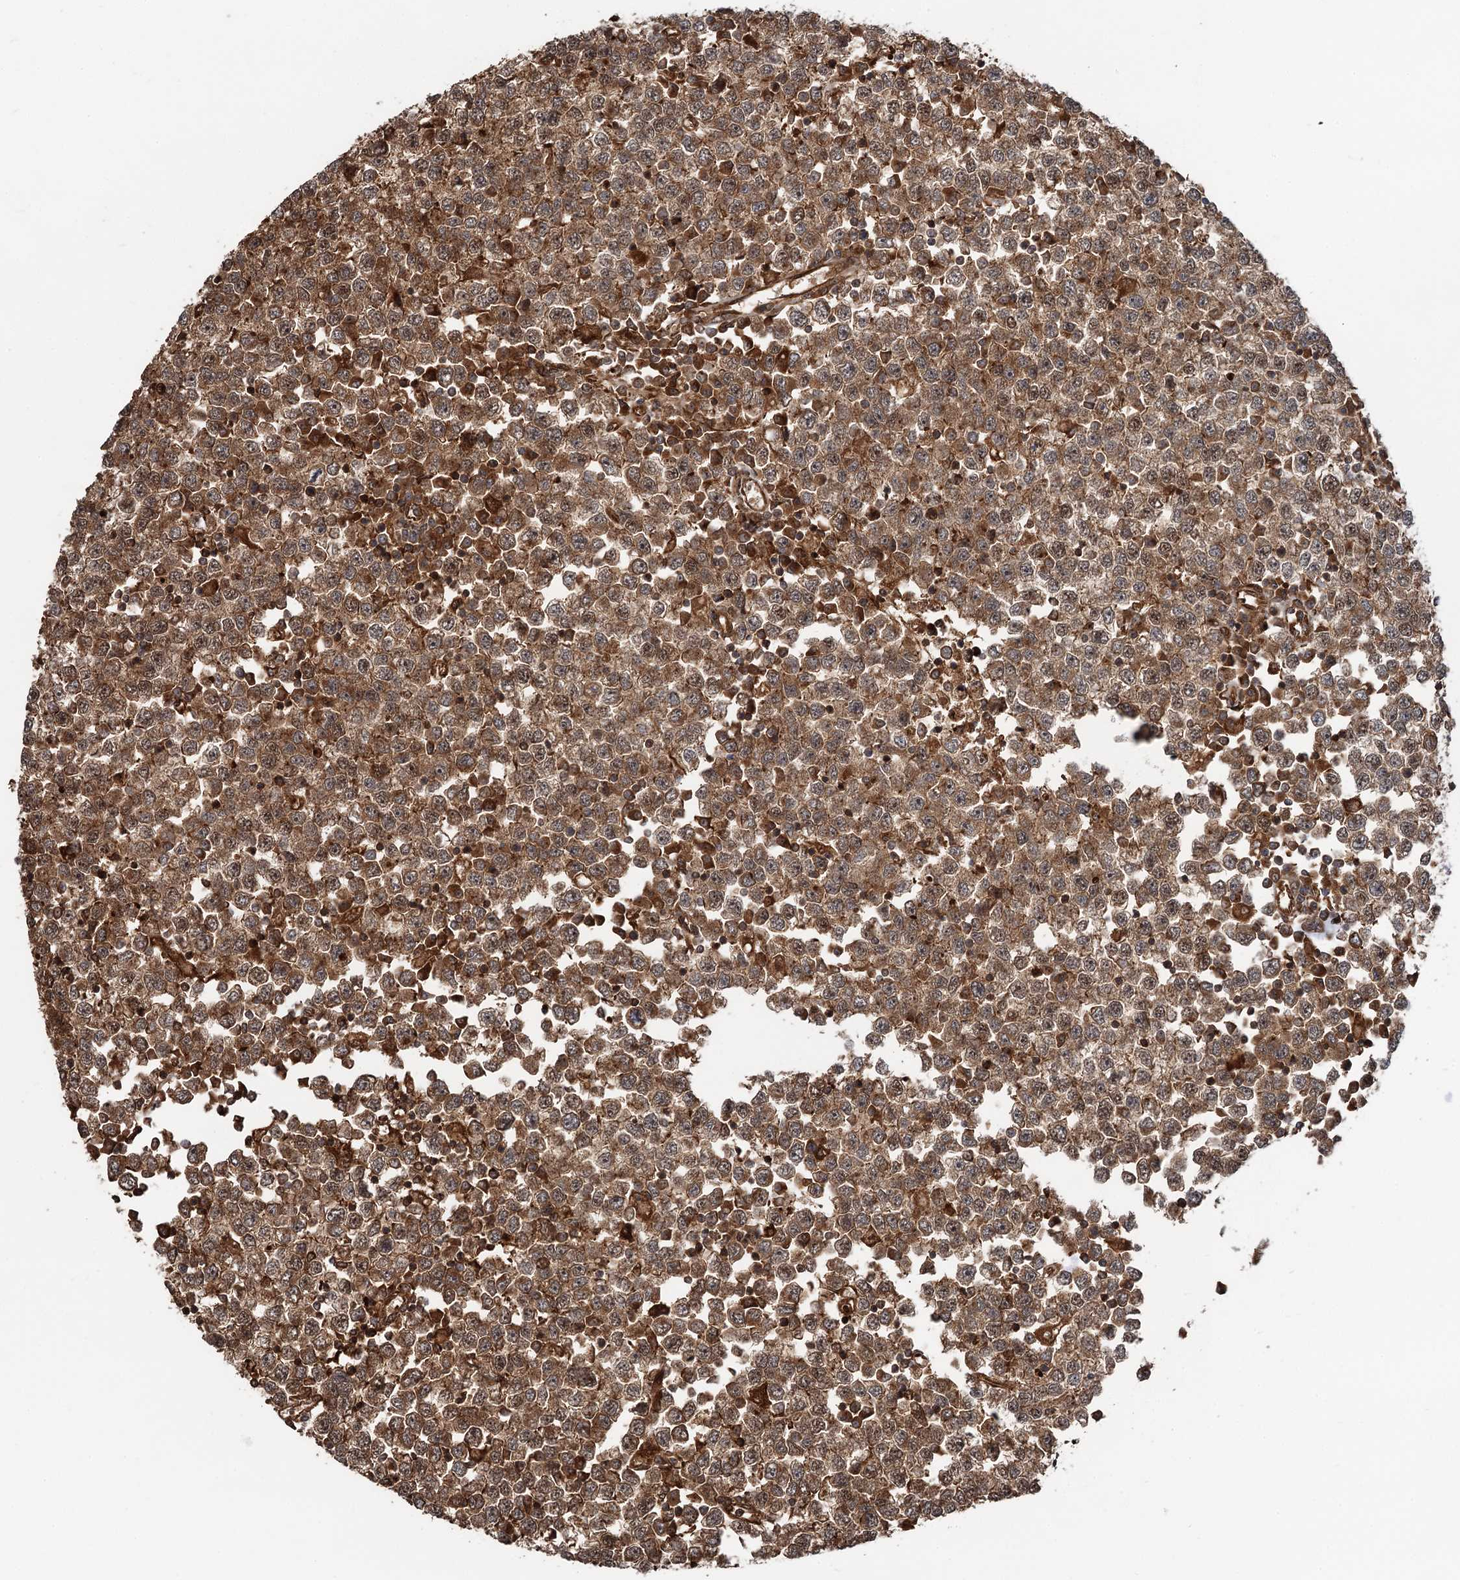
{"staining": {"intensity": "moderate", "quantity": ">75%", "location": "cytoplasmic/membranous"}, "tissue": "testis cancer", "cell_type": "Tumor cells", "image_type": "cancer", "snomed": [{"axis": "morphology", "description": "Seminoma, NOS"}, {"axis": "topography", "description": "Testis"}], "caption": "Tumor cells show medium levels of moderate cytoplasmic/membranous expression in about >75% of cells in human testis cancer (seminoma).", "gene": "SNRNP25", "patient": {"sex": "male", "age": 65}}